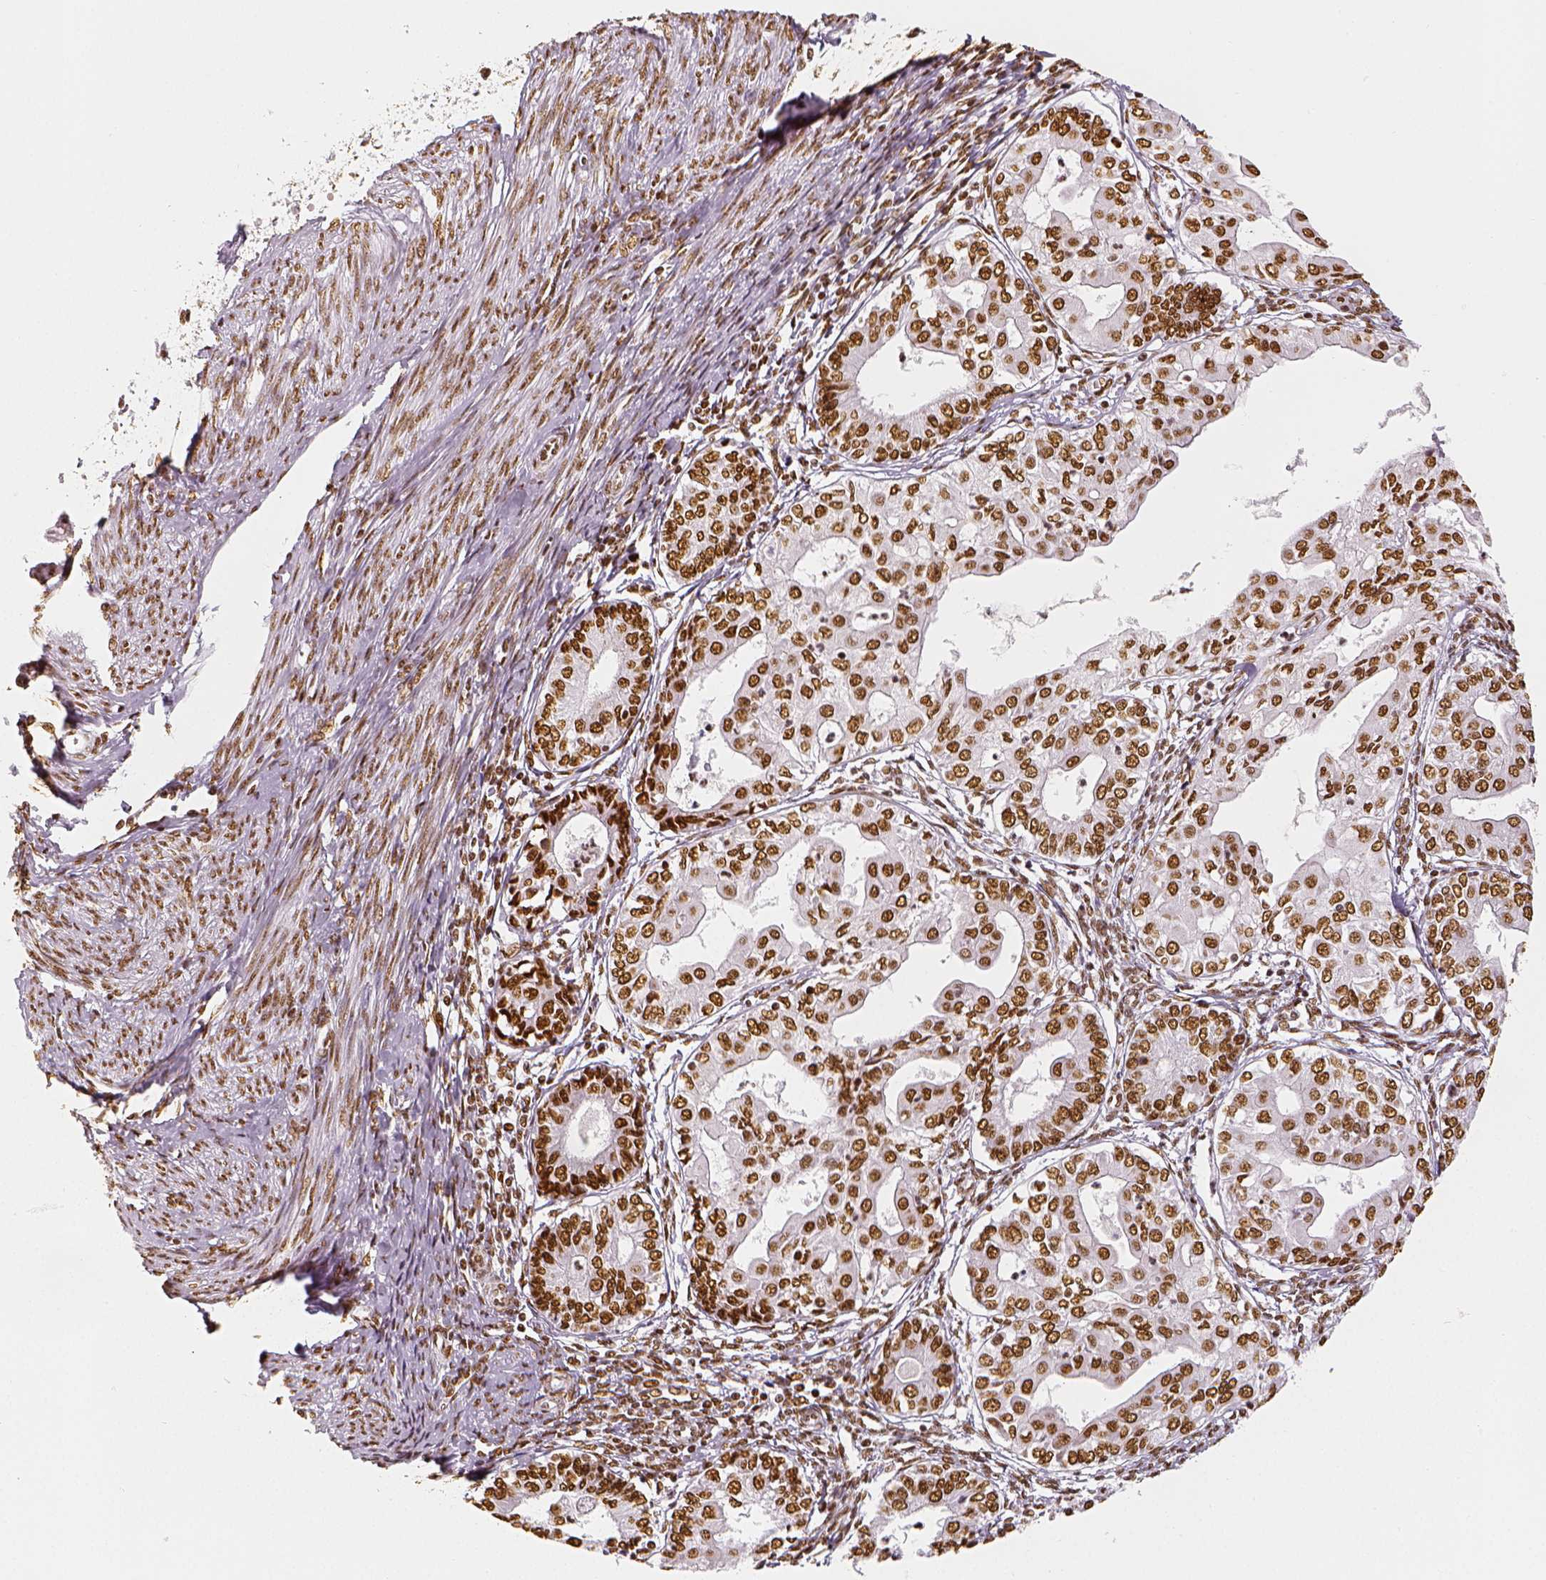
{"staining": {"intensity": "moderate", "quantity": ">75%", "location": "nuclear"}, "tissue": "endometrial cancer", "cell_type": "Tumor cells", "image_type": "cancer", "snomed": [{"axis": "morphology", "description": "Adenocarcinoma, NOS"}, {"axis": "topography", "description": "Endometrium"}], "caption": "Adenocarcinoma (endometrial) tissue exhibits moderate nuclear expression in about >75% of tumor cells, visualized by immunohistochemistry.", "gene": "KDM5B", "patient": {"sex": "female", "age": 68}}